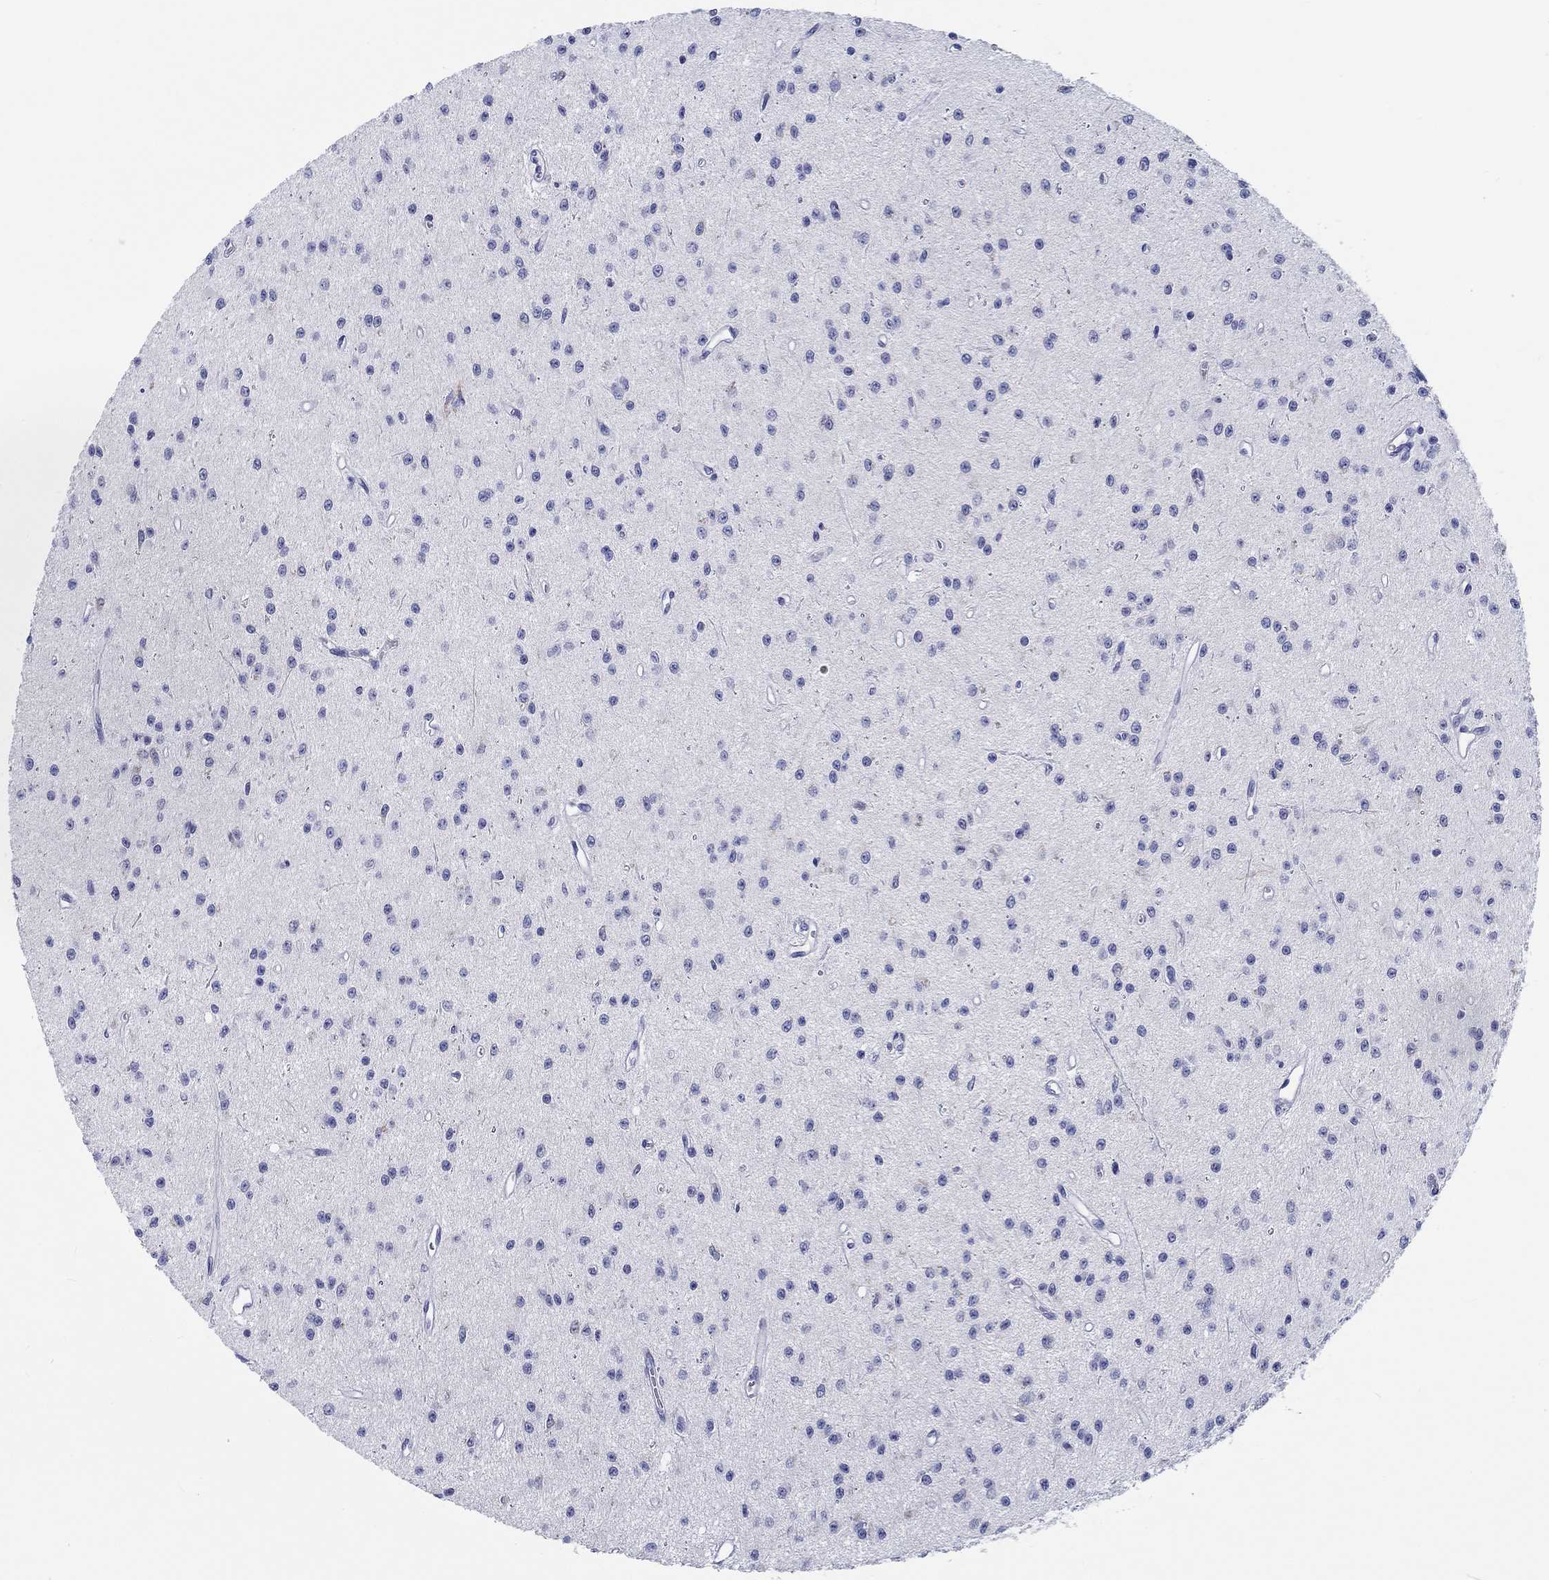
{"staining": {"intensity": "negative", "quantity": "none", "location": "none"}, "tissue": "glioma", "cell_type": "Tumor cells", "image_type": "cancer", "snomed": [{"axis": "morphology", "description": "Glioma, malignant, Low grade"}, {"axis": "topography", "description": "Brain"}], "caption": "A photomicrograph of glioma stained for a protein demonstrates no brown staining in tumor cells.", "gene": "H1-1", "patient": {"sex": "female", "age": 45}}